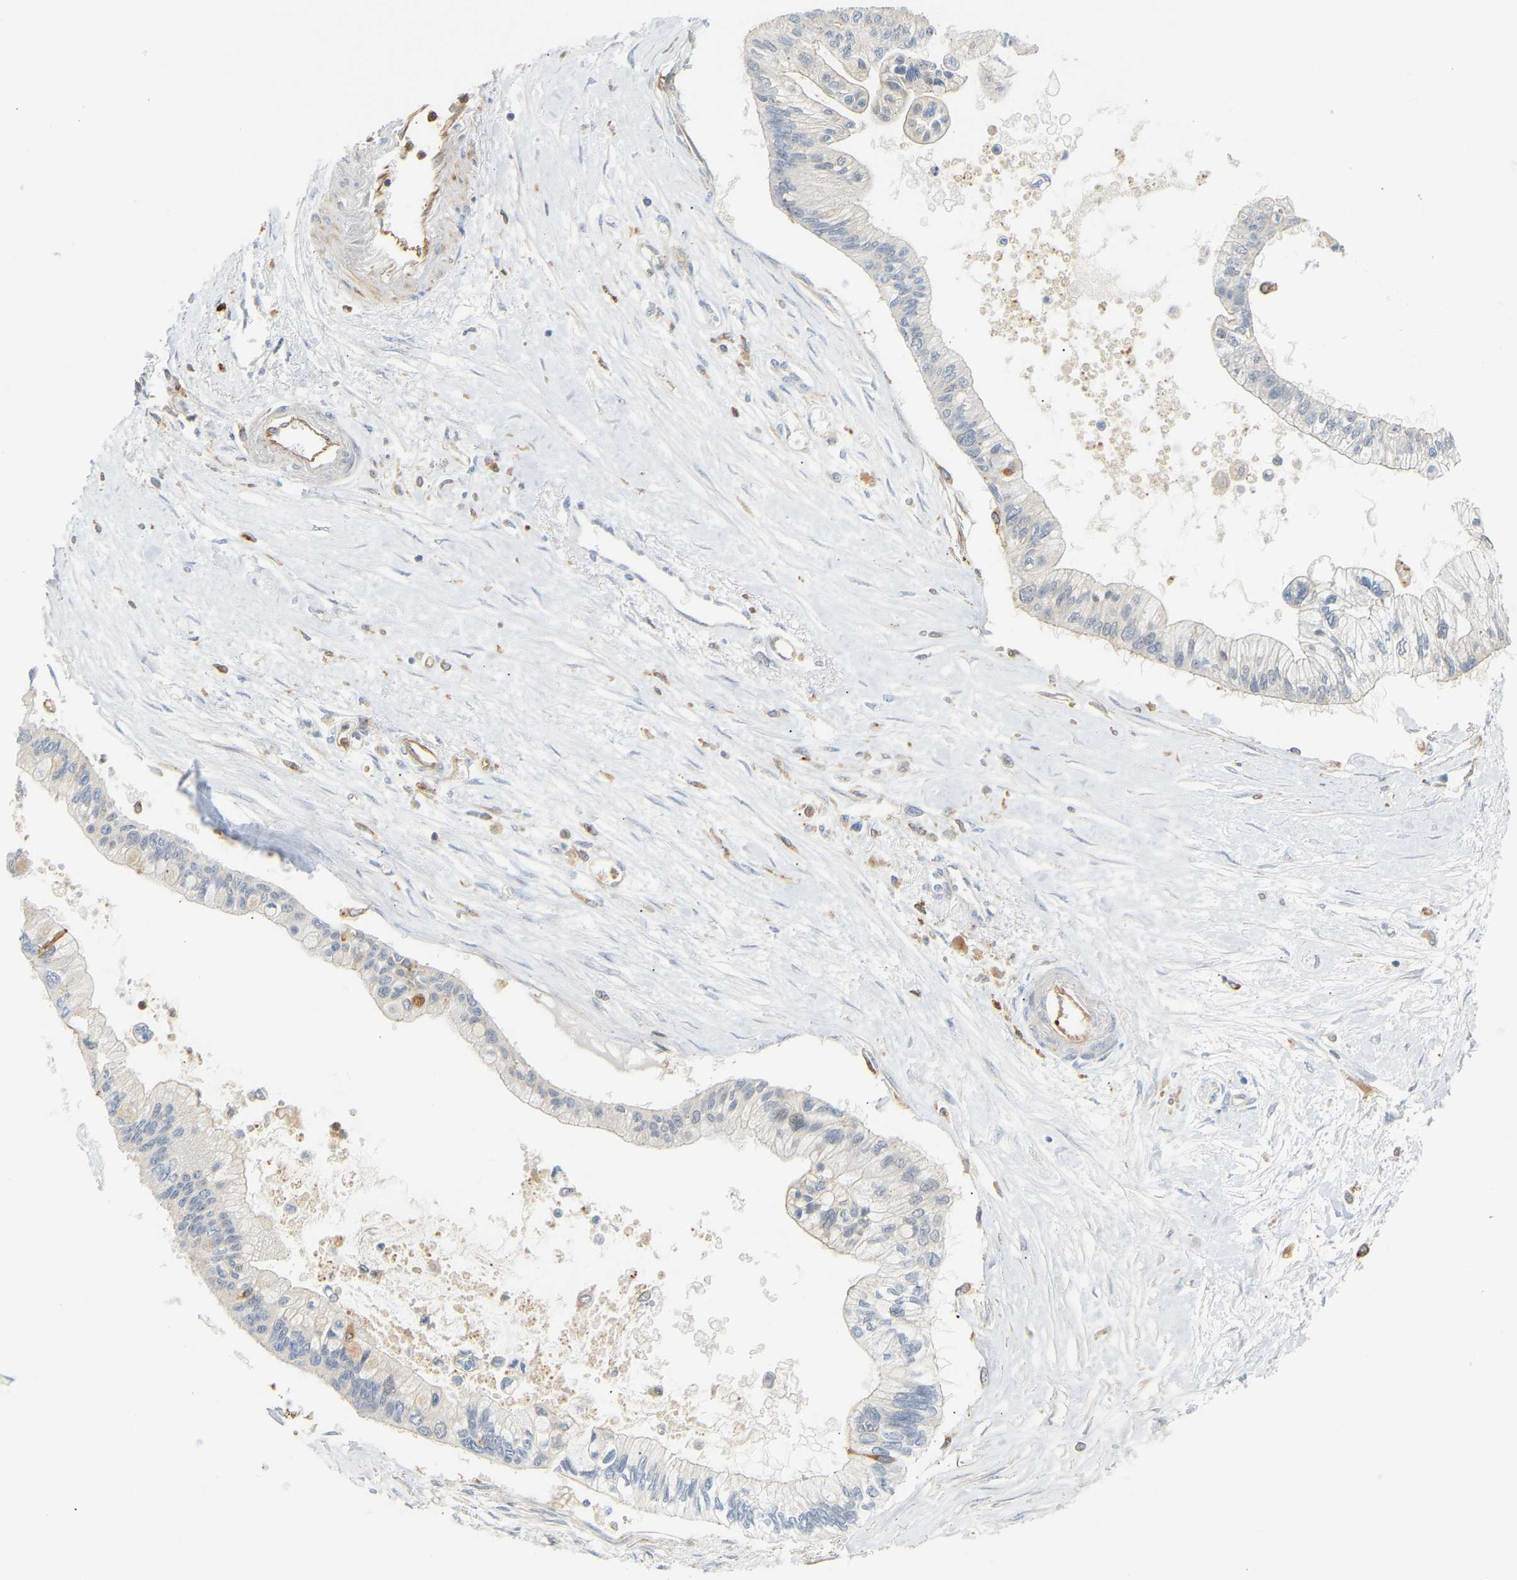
{"staining": {"intensity": "negative", "quantity": "none", "location": "none"}, "tissue": "pancreatic cancer", "cell_type": "Tumor cells", "image_type": "cancer", "snomed": [{"axis": "morphology", "description": "Adenocarcinoma, NOS"}, {"axis": "topography", "description": "Pancreas"}], "caption": "DAB immunohistochemical staining of pancreatic adenocarcinoma demonstrates no significant positivity in tumor cells. (DAB (3,3'-diaminobenzidine) immunohistochemistry visualized using brightfield microscopy, high magnification).", "gene": "PLCG2", "patient": {"sex": "female", "age": 77}}